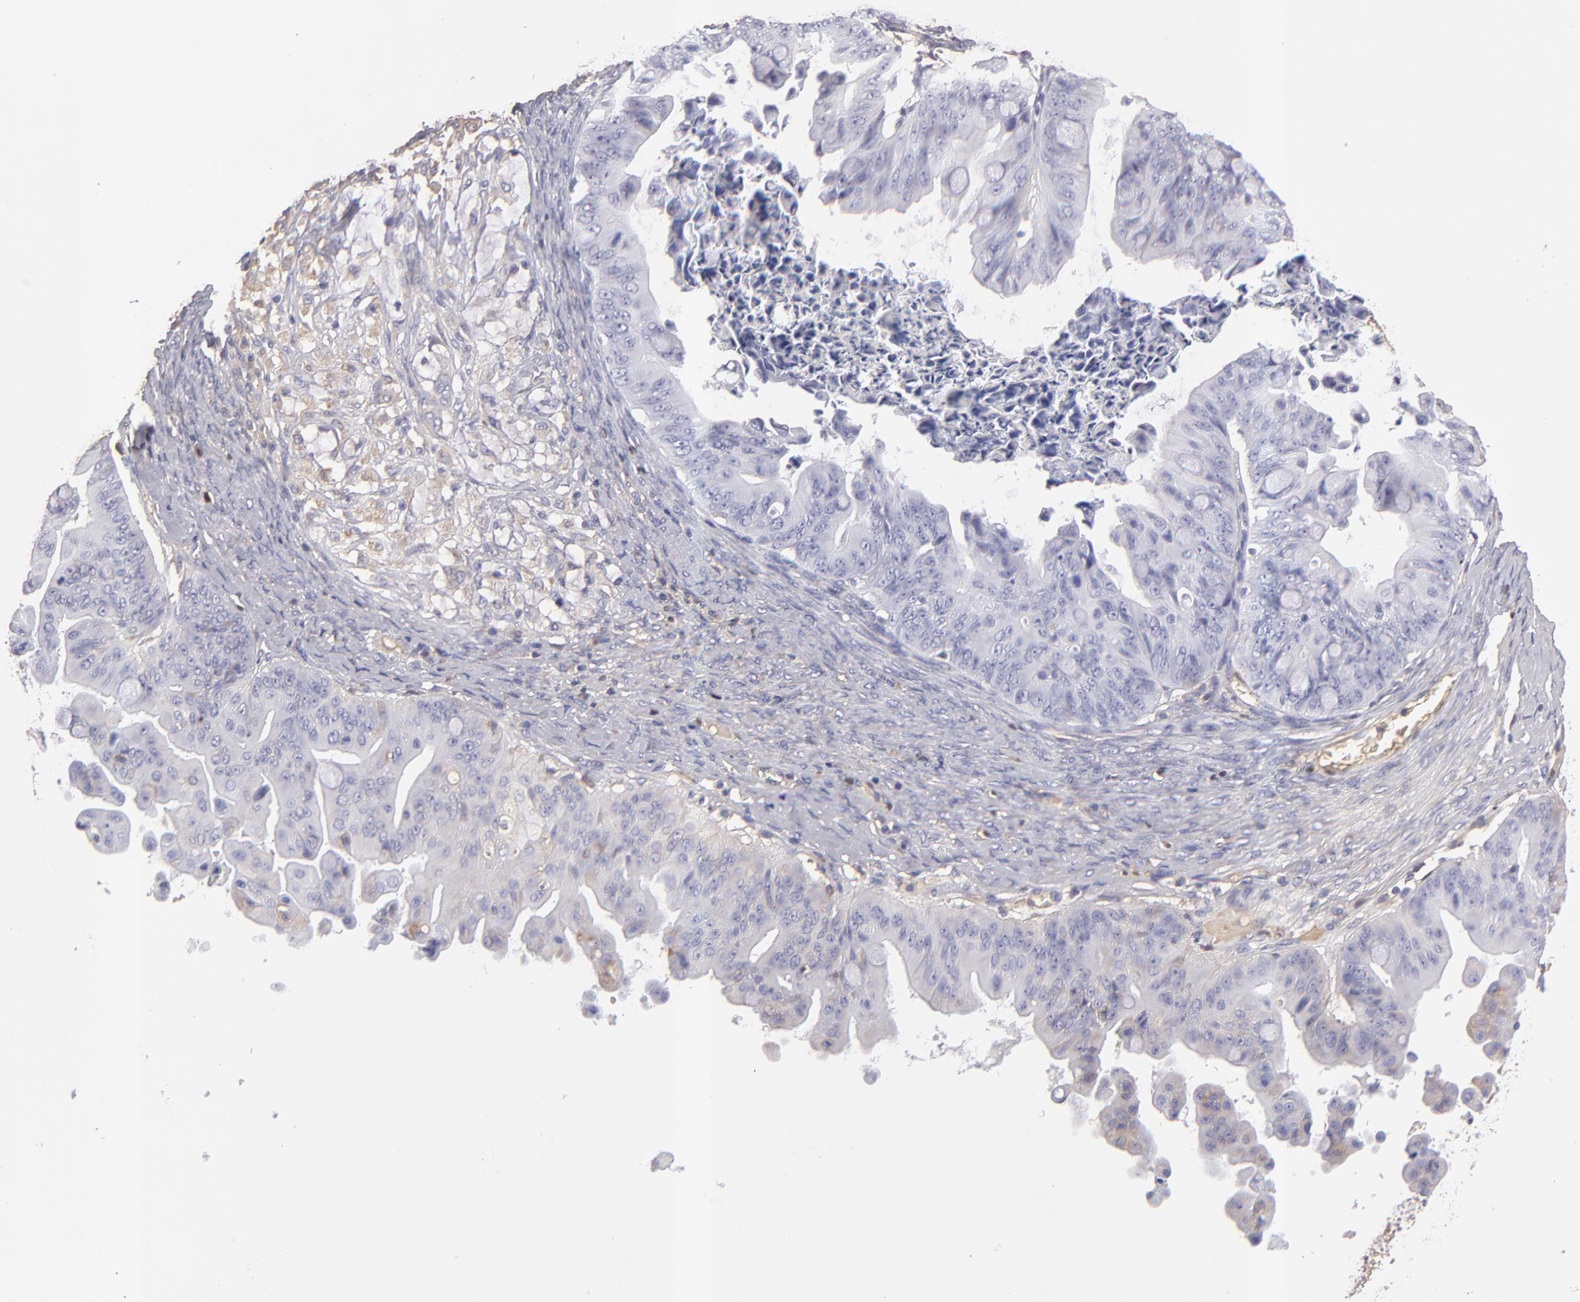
{"staining": {"intensity": "negative", "quantity": "none", "location": "none"}, "tissue": "ovarian cancer", "cell_type": "Tumor cells", "image_type": "cancer", "snomed": [{"axis": "morphology", "description": "Cystadenocarcinoma, mucinous, NOS"}, {"axis": "topography", "description": "Ovary"}], "caption": "An immunohistochemistry histopathology image of ovarian mucinous cystadenocarcinoma is shown. There is no staining in tumor cells of ovarian mucinous cystadenocarcinoma.", "gene": "ABCC4", "patient": {"sex": "female", "age": 37}}